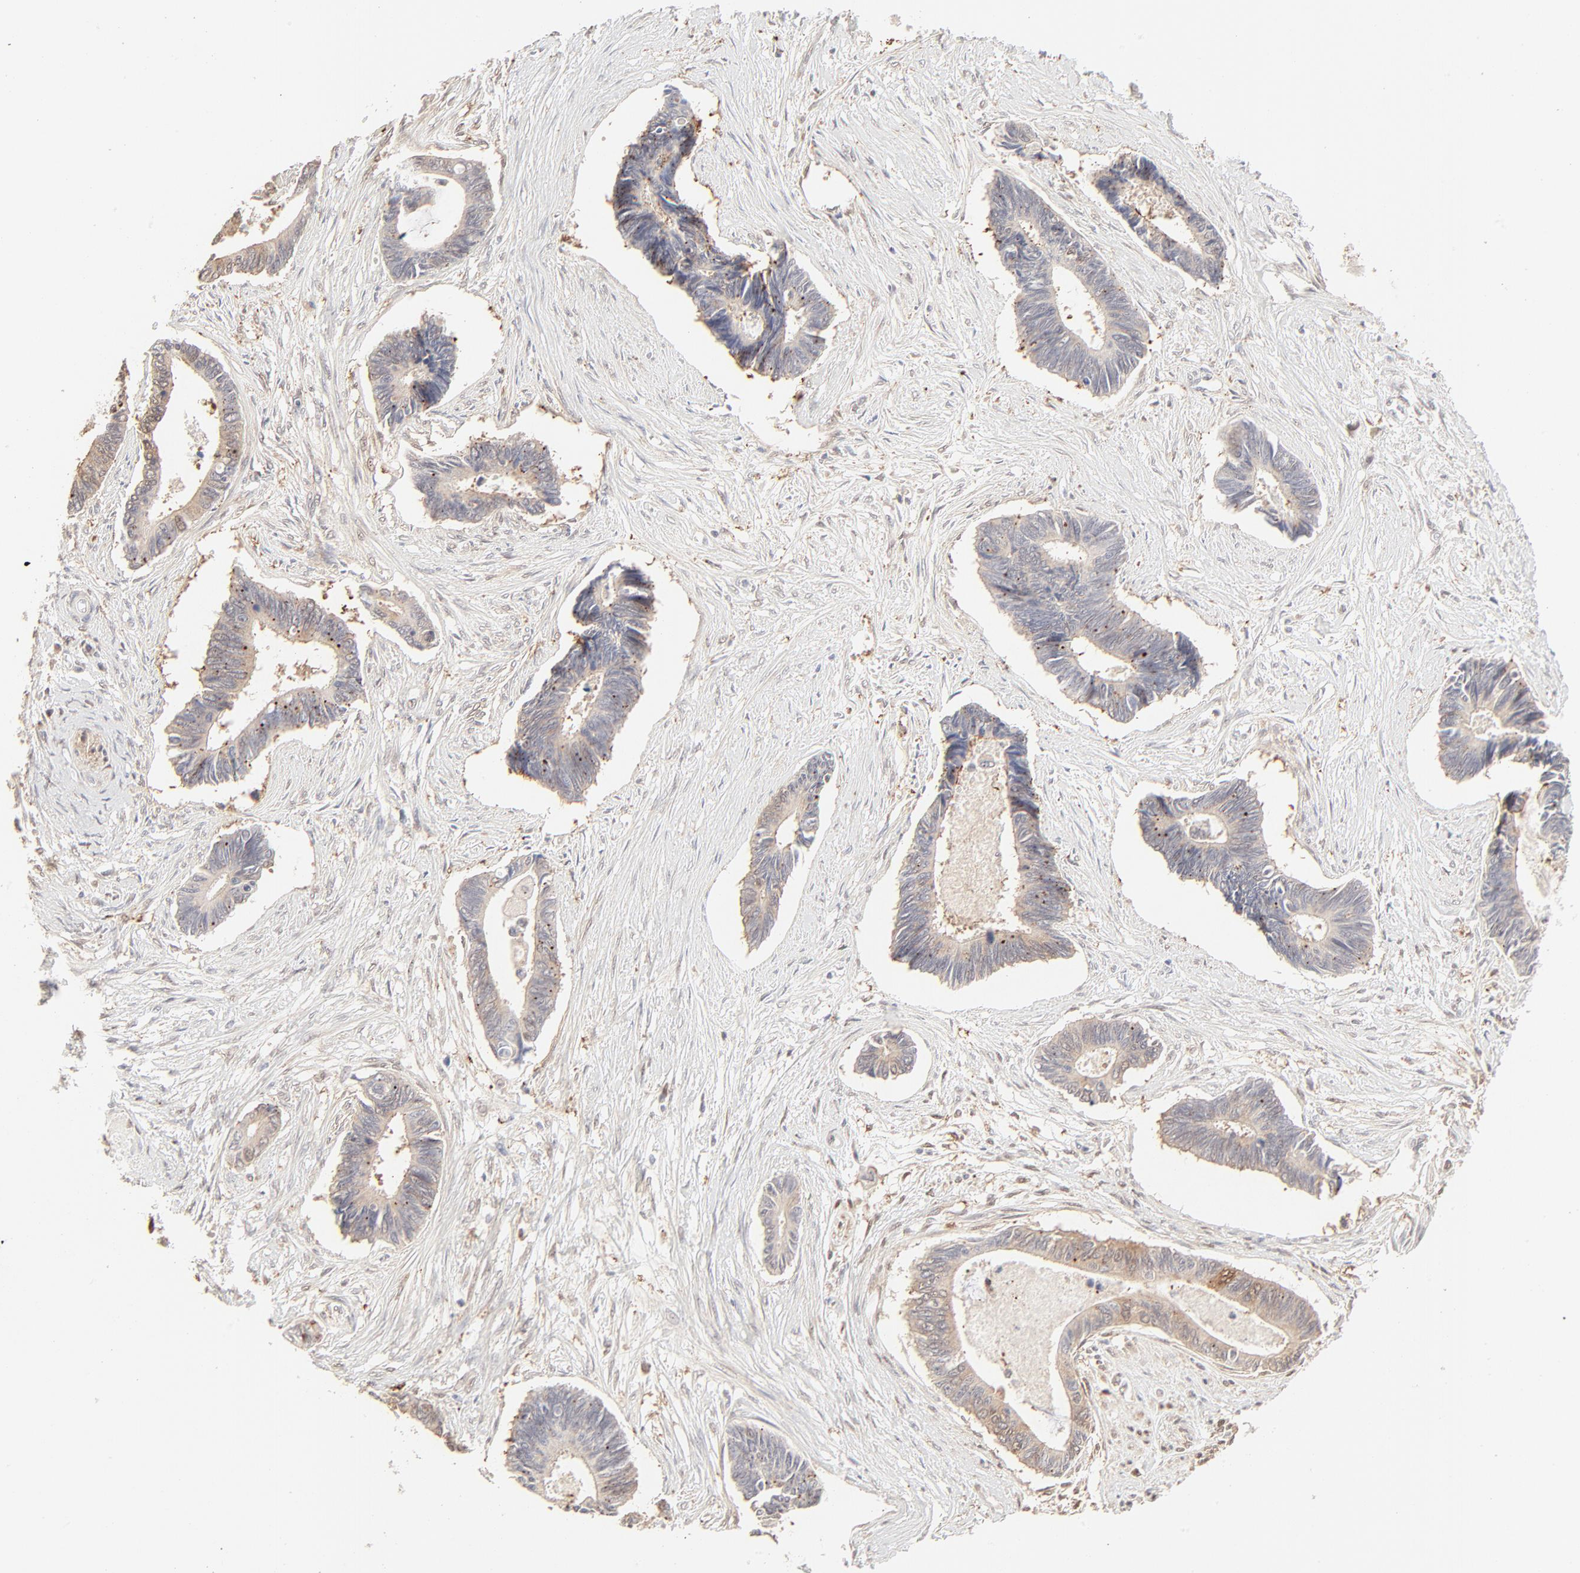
{"staining": {"intensity": "weak", "quantity": "25%-75%", "location": "cytoplasmic/membranous"}, "tissue": "pancreatic cancer", "cell_type": "Tumor cells", "image_type": "cancer", "snomed": [{"axis": "morphology", "description": "Adenocarcinoma, NOS"}, {"axis": "topography", "description": "Pancreas"}], "caption": "Immunohistochemistry (IHC) histopathology image of neoplastic tissue: human adenocarcinoma (pancreatic) stained using immunohistochemistry (IHC) exhibits low levels of weak protein expression localized specifically in the cytoplasmic/membranous of tumor cells, appearing as a cytoplasmic/membranous brown color.", "gene": "LGALS2", "patient": {"sex": "female", "age": 70}}